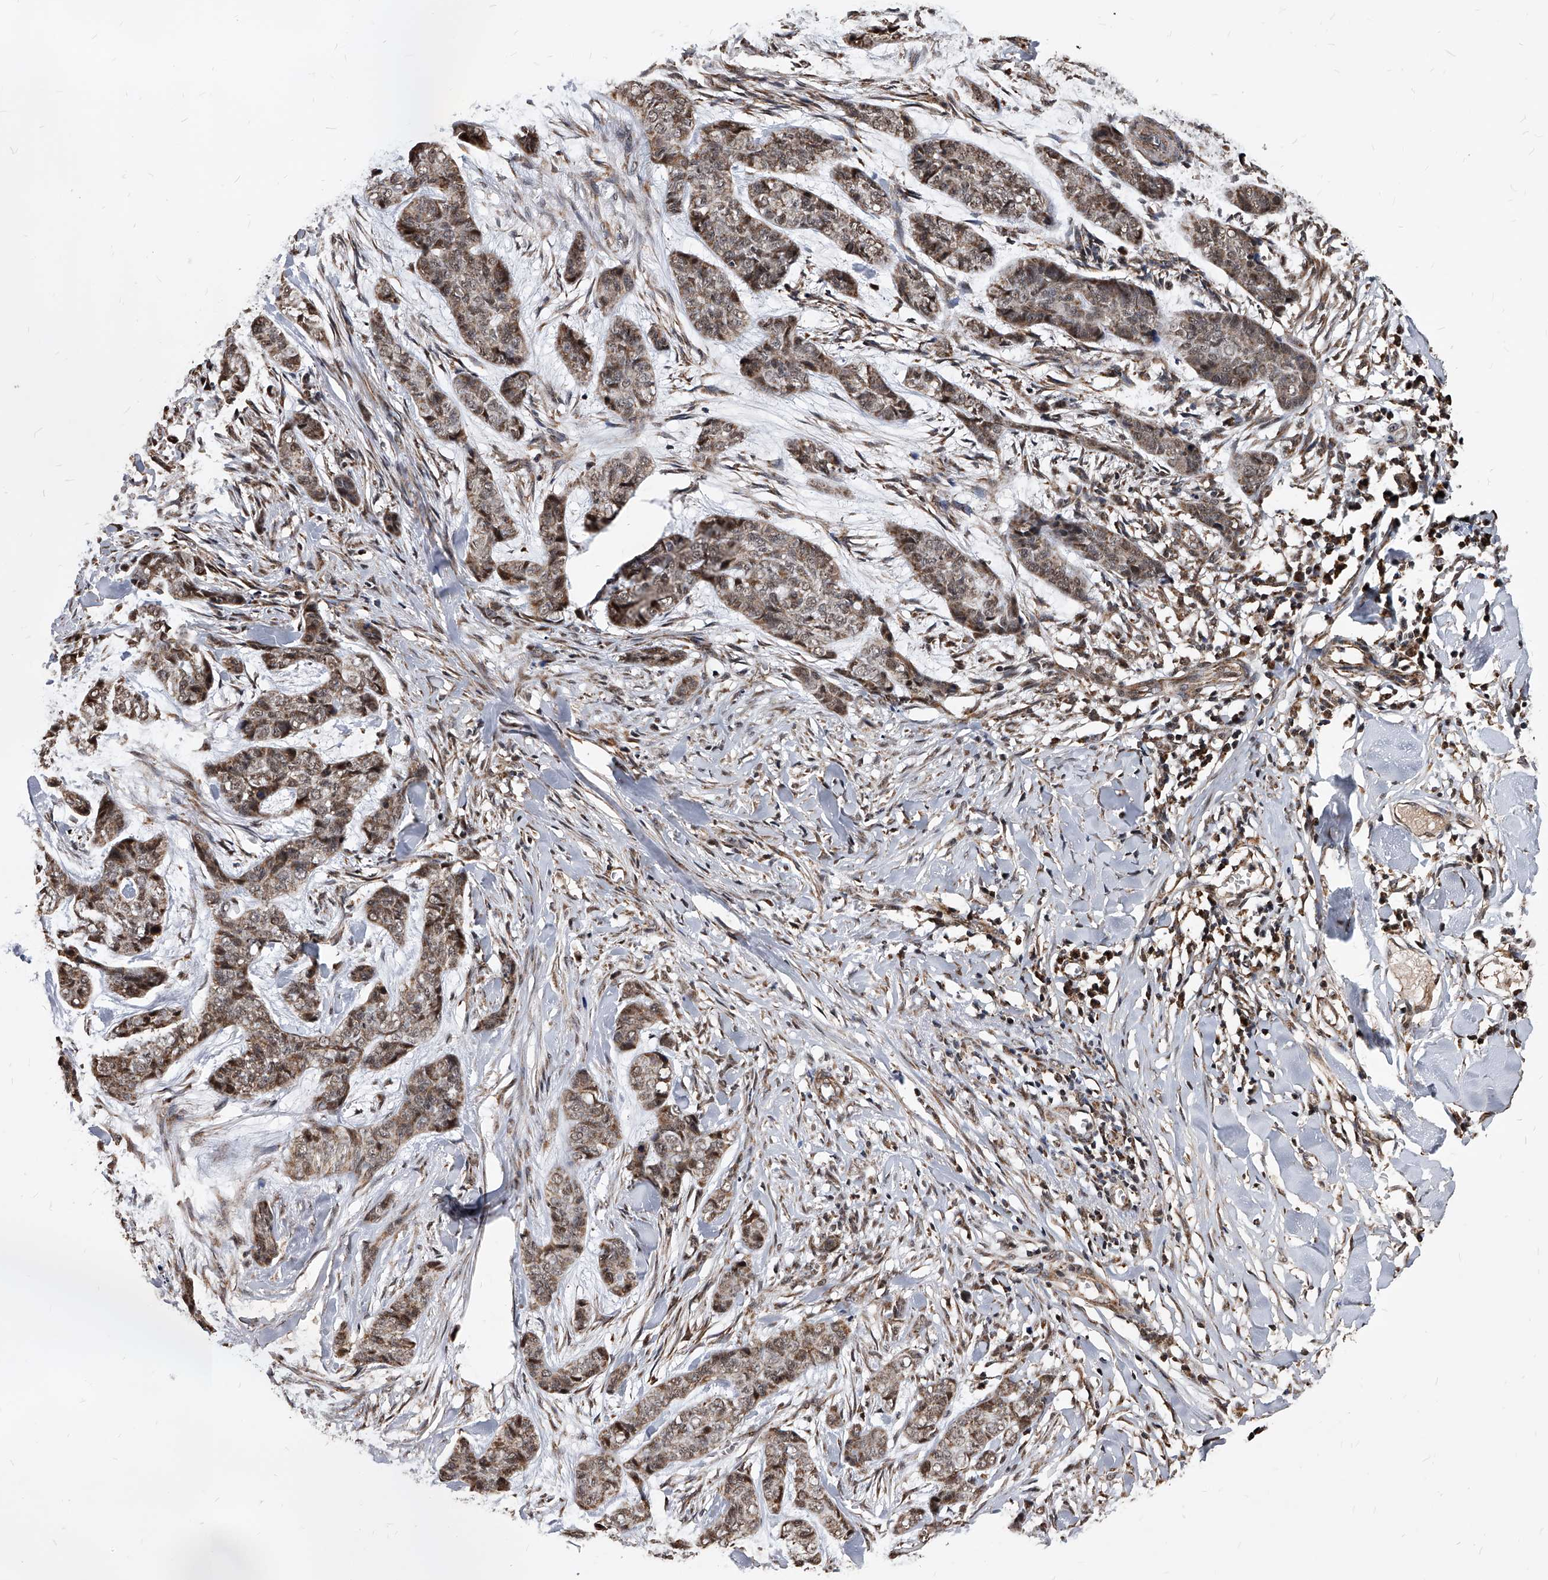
{"staining": {"intensity": "weak", "quantity": ">75%", "location": "cytoplasmic/membranous,nuclear"}, "tissue": "skin cancer", "cell_type": "Tumor cells", "image_type": "cancer", "snomed": [{"axis": "morphology", "description": "Basal cell carcinoma"}, {"axis": "topography", "description": "Skin"}], "caption": "Skin cancer (basal cell carcinoma) stained with a brown dye exhibits weak cytoplasmic/membranous and nuclear positive staining in approximately >75% of tumor cells.", "gene": "DUSP22", "patient": {"sex": "female", "age": 64}}